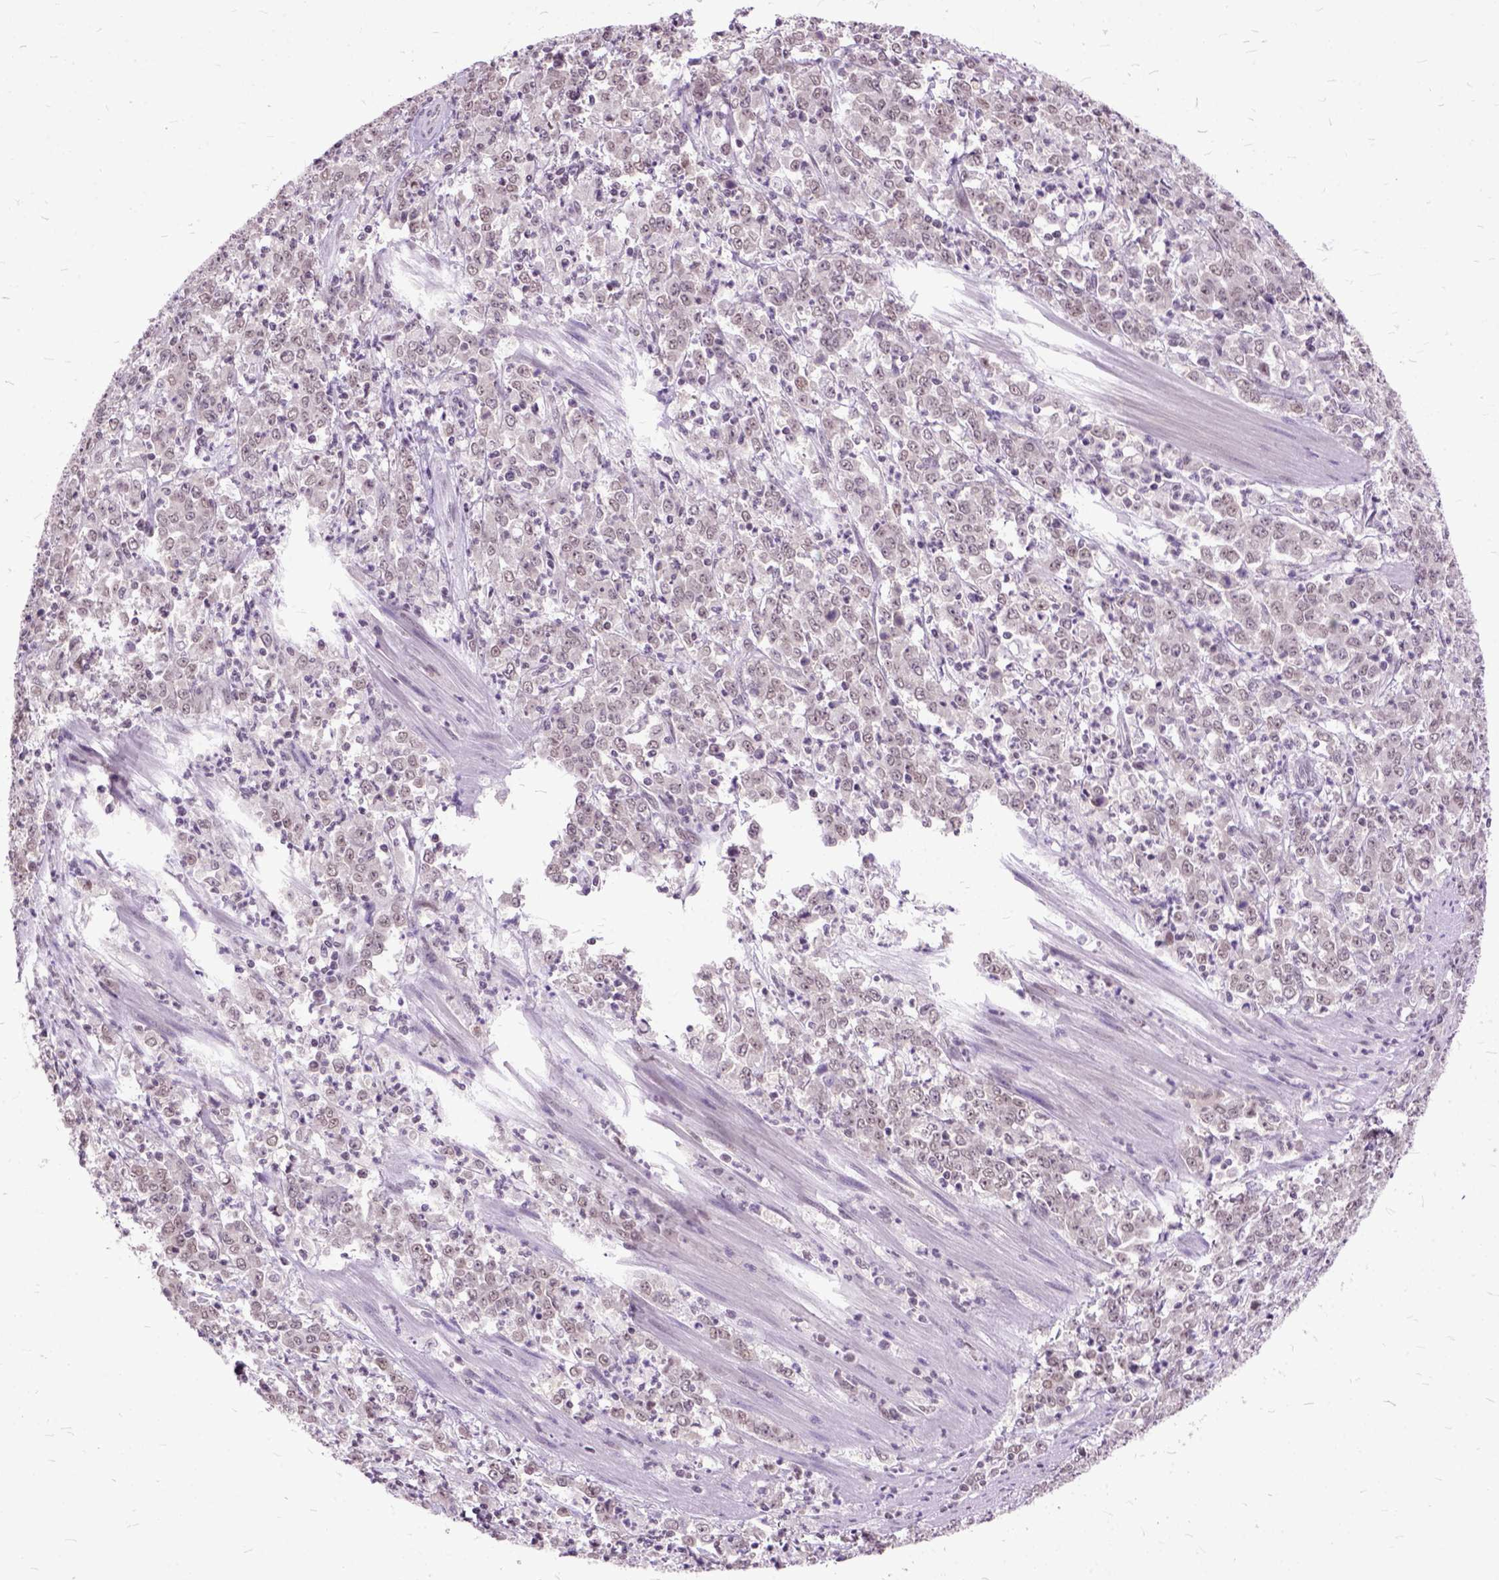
{"staining": {"intensity": "weak", "quantity": ">75%", "location": "nuclear"}, "tissue": "stomach cancer", "cell_type": "Tumor cells", "image_type": "cancer", "snomed": [{"axis": "morphology", "description": "Adenocarcinoma, NOS"}, {"axis": "topography", "description": "Stomach, lower"}], "caption": "A brown stain highlights weak nuclear expression of a protein in human stomach cancer tumor cells.", "gene": "ORC5", "patient": {"sex": "female", "age": 71}}